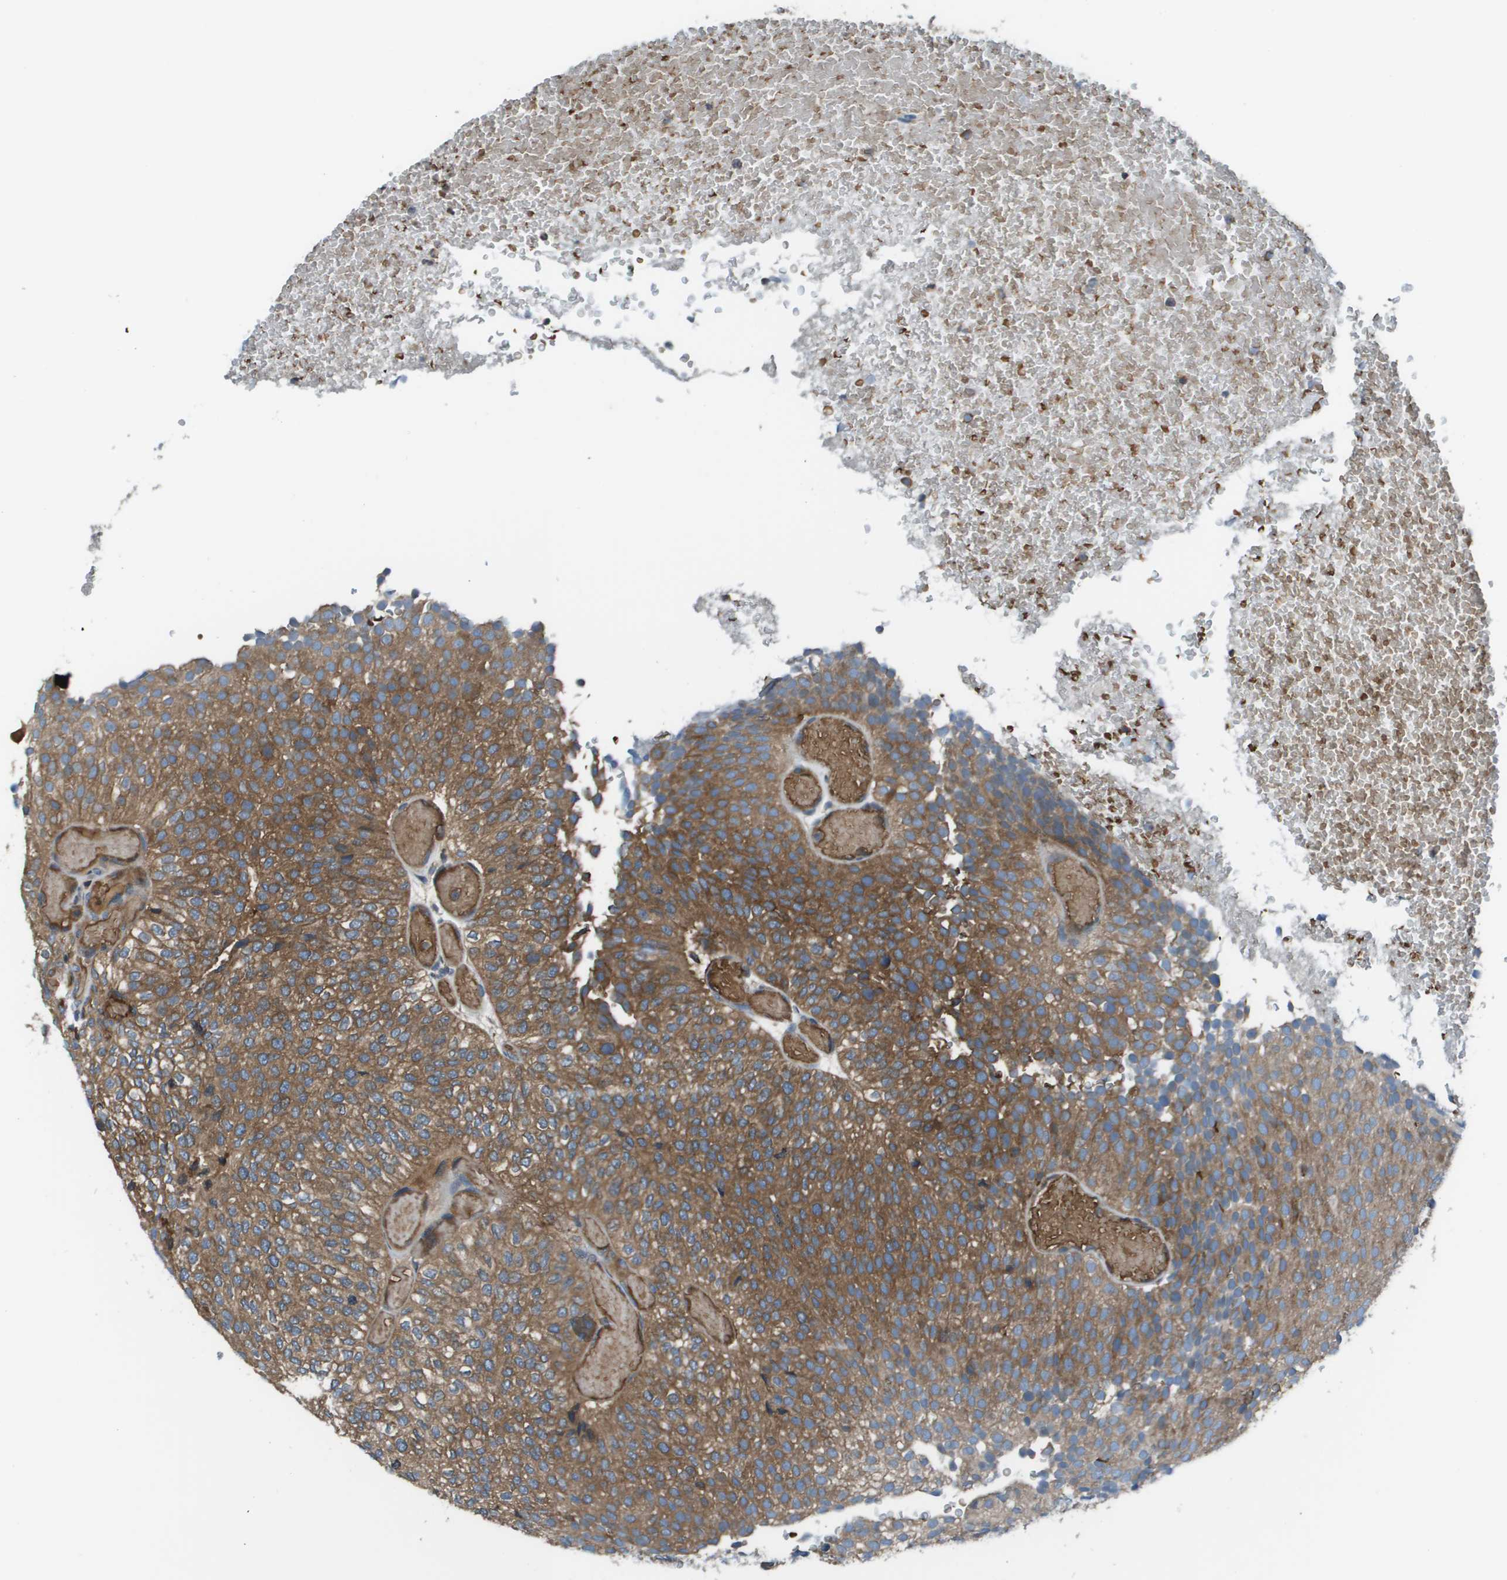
{"staining": {"intensity": "moderate", "quantity": ">75%", "location": "cytoplasmic/membranous"}, "tissue": "urothelial cancer", "cell_type": "Tumor cells", "image_type": "cancer", "snomed": [{"axis": "morphology", "description": "Urothelial carcinoma, Low grade"}, {"axis": "topography", "description": "Urinary bladder"}], "caption": "Immunohistochemical staining of urothelial cancer displays medium levels of moderate cytoplasmic/membranous protein positivity in approximately >75% of tumor cells.", "gene": "EIF3B", "patient": {"sex": "male", "age": 78}}